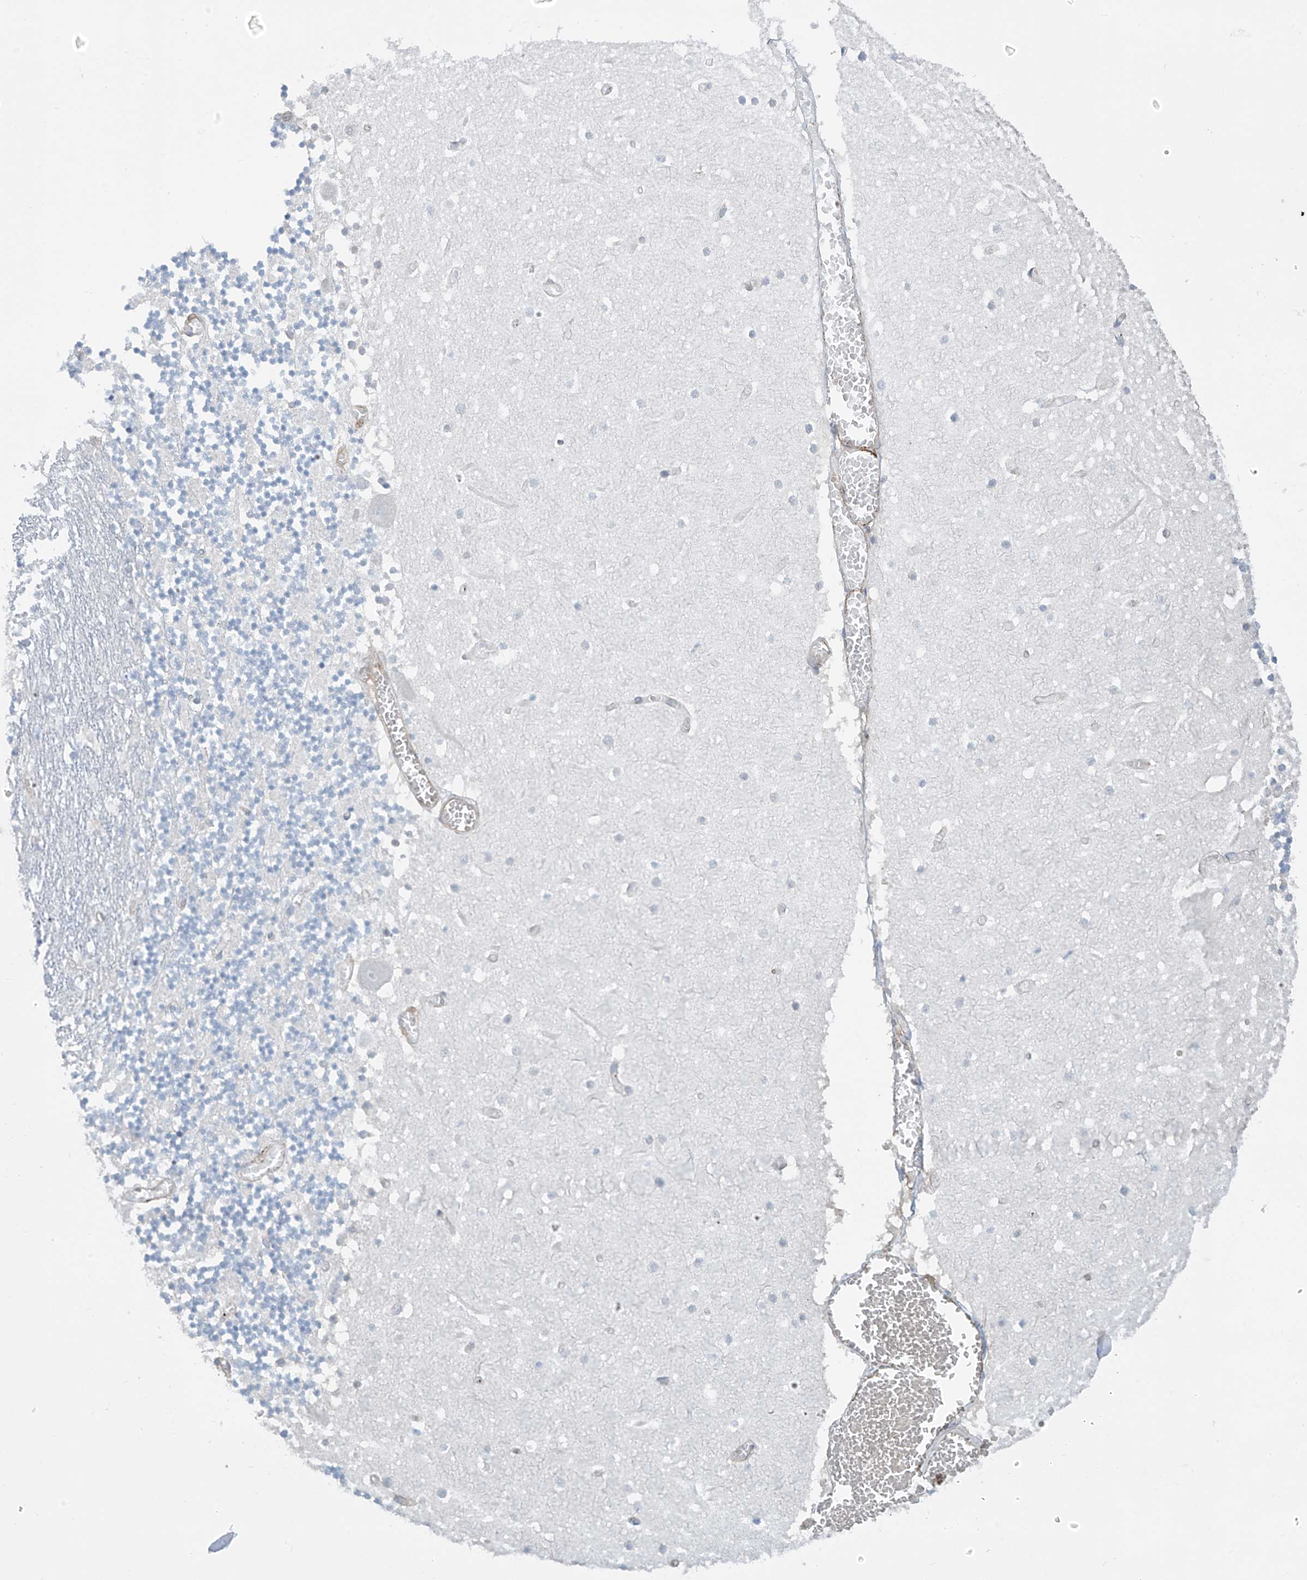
{"staining": {"intensity": "negative", "quantity": "none", "location": "none"}, "tissue": "cerebellum", "cell_type": "Cells in granular layer", "image_type": "normal", "snomed": [{"axis": "morphology", "description": "Normal tissue, NOS"}, {"axis": "topography", "description": "Cerebellum"}], "caption": "Immunohistochemistry of unremarkable human cerebellum exhibits no expression in cells in granular layer. (DAB immunohistochemistry (IHC) with hematoxylin counter stain).", "gene": "ZNF846", "patient": {"sex": "female", "age": 28}}